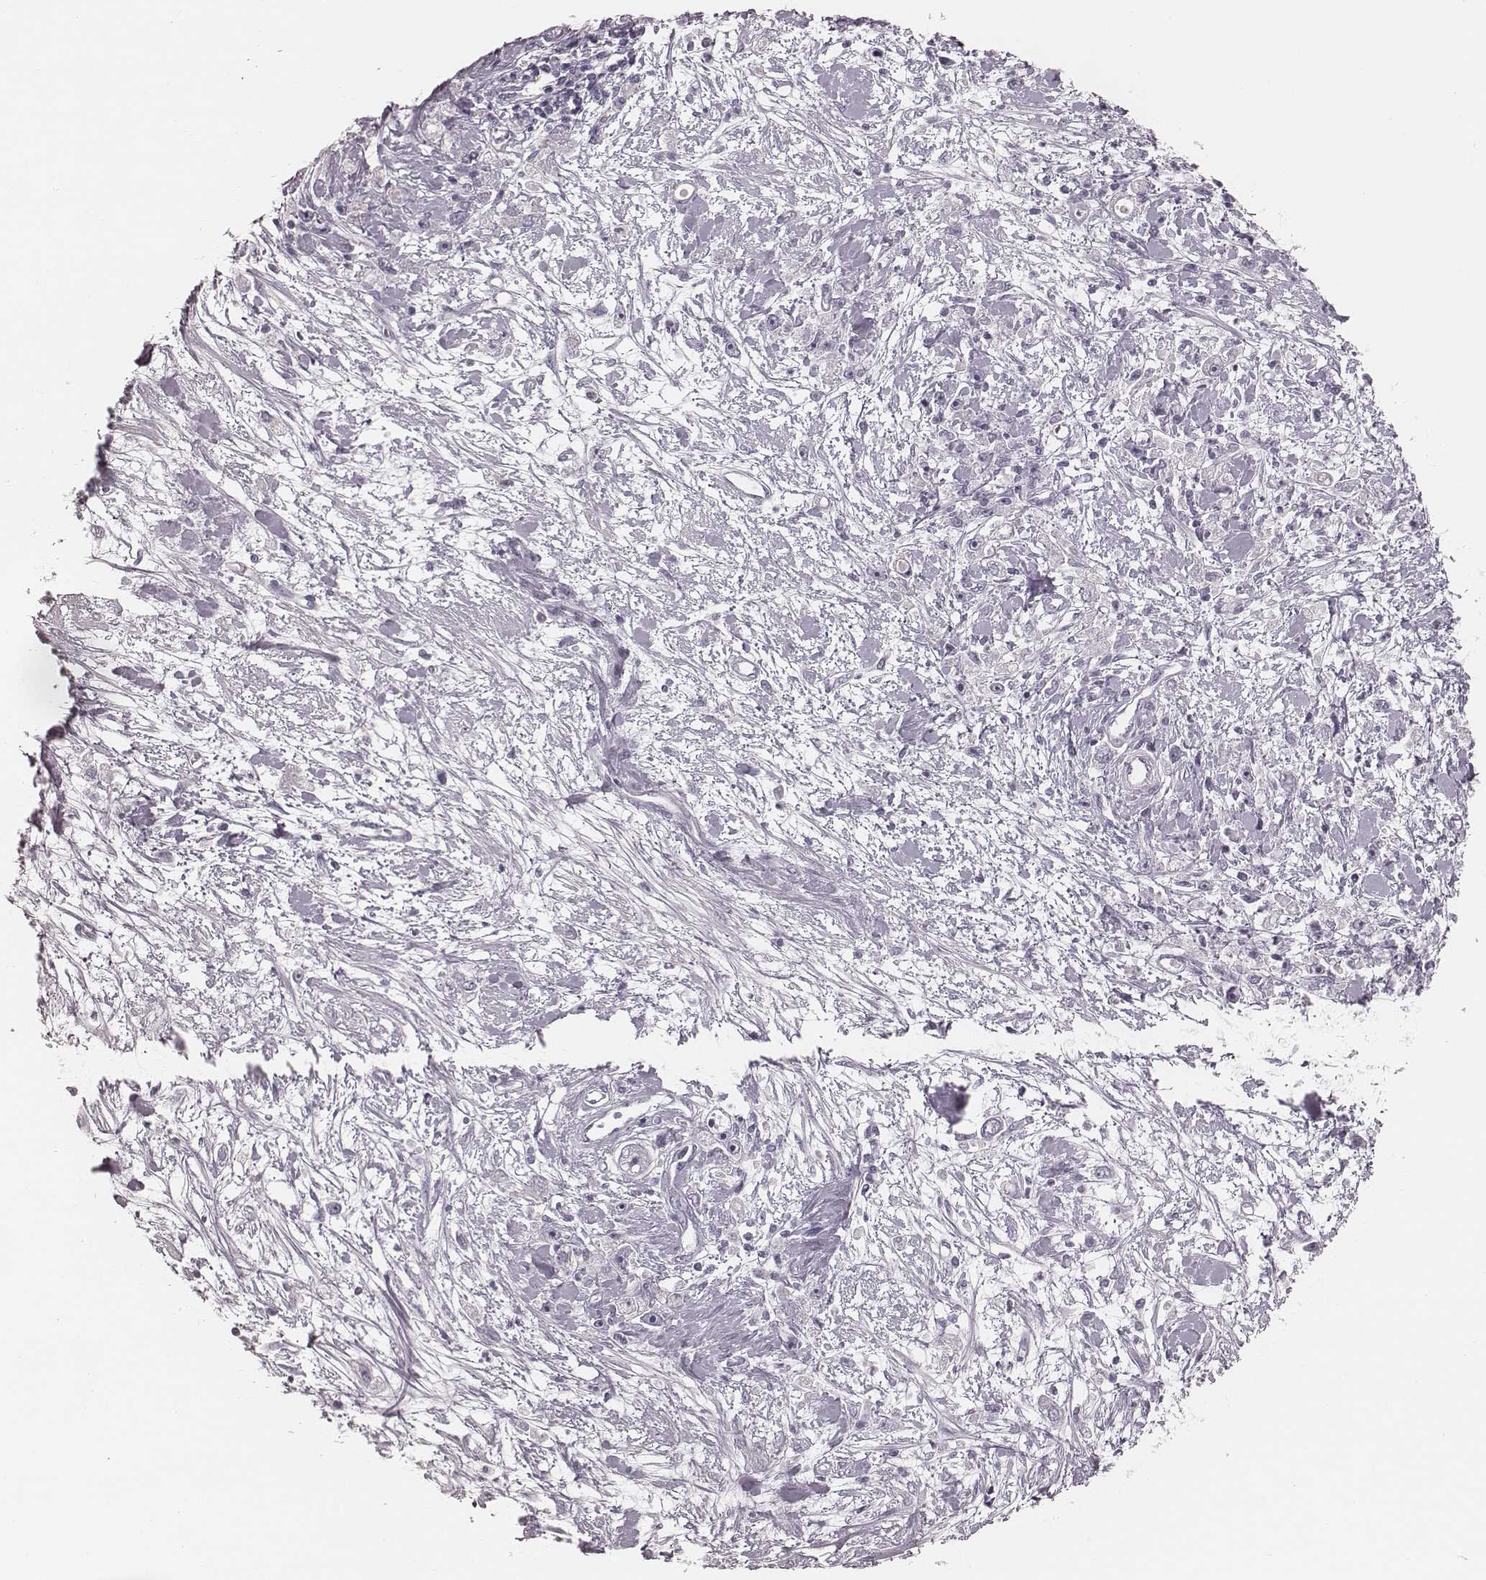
{"staining": {"intensity": "negative", "quantity": "none", "location": "none"}, "tissue": "stomach cancer", "cell_type": "Tumor cells", "image_type": "cancer", "snomed": [{"axis": "morphology", "description": "Adenocarcinoma, NOS"}, {"axis": "topography", "description": "Stomach"}], "caption": "This photomicrograph is of adenocarcinoma (stomach) stained with IHC to label a protein in brown with the nuclei are counter-stained blue. There is no expression in tumor cells.", "gene": "S100Z", "patient": {"sex": "female", "age": 59}}